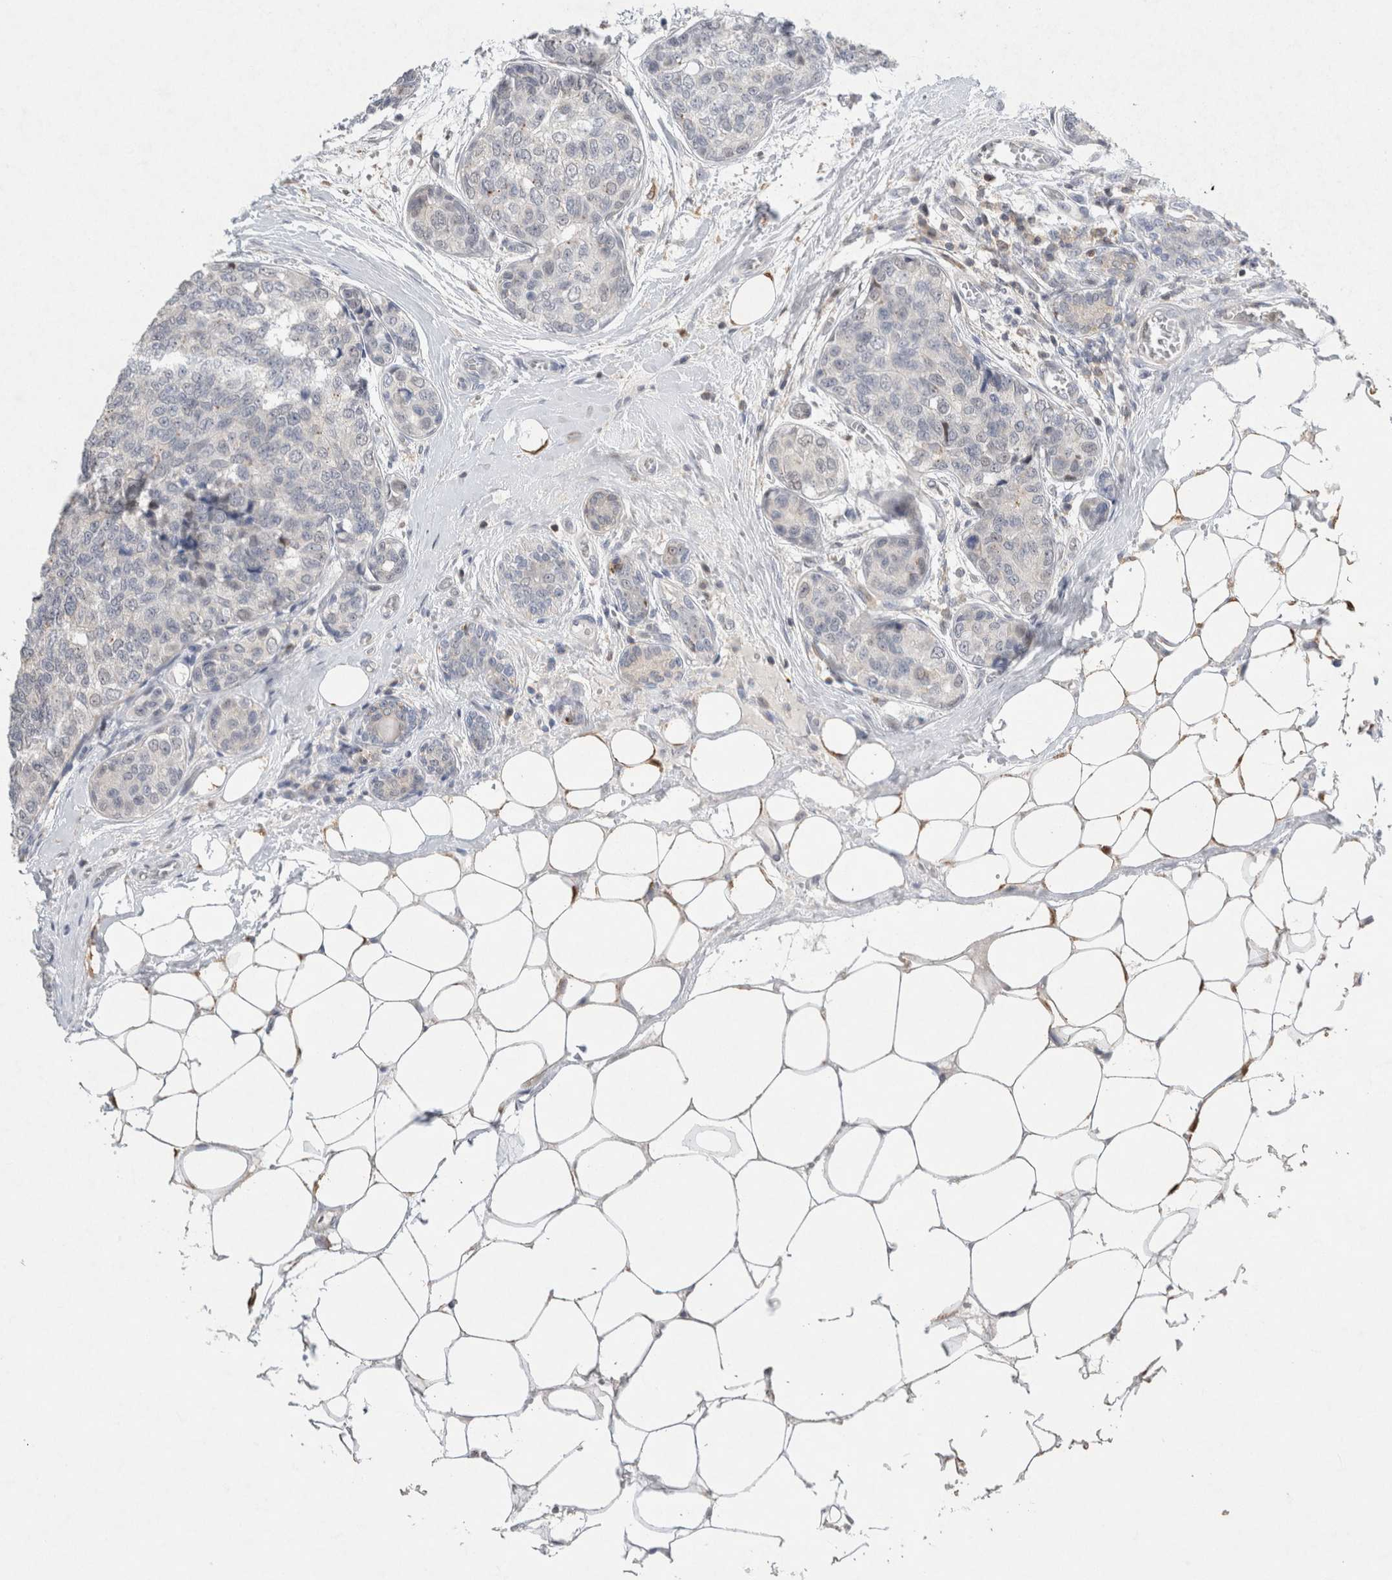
{"staining": {"intensity": "negative", "quantity": "none", "location": "none"}, "tissue": "breast cancer", "cell_type": "Tumor cells", "image_type": "cancer", "snomed": [{"axis": "morphology", "description": "Normal tissue, NOS"}, {"axis": "morphology", "description": "Duct carcinoma"}, {"axis": "topography", "description": "Breast"}], "caption": "IHC histopathology image of neoplastic tissue: breast infiltrating ductal carcinoma stained with DAB demonstrates no significant protein staining in tumor cells.", "gene": "AGMAT", "patient": {"sex": "female", "age": 43}}